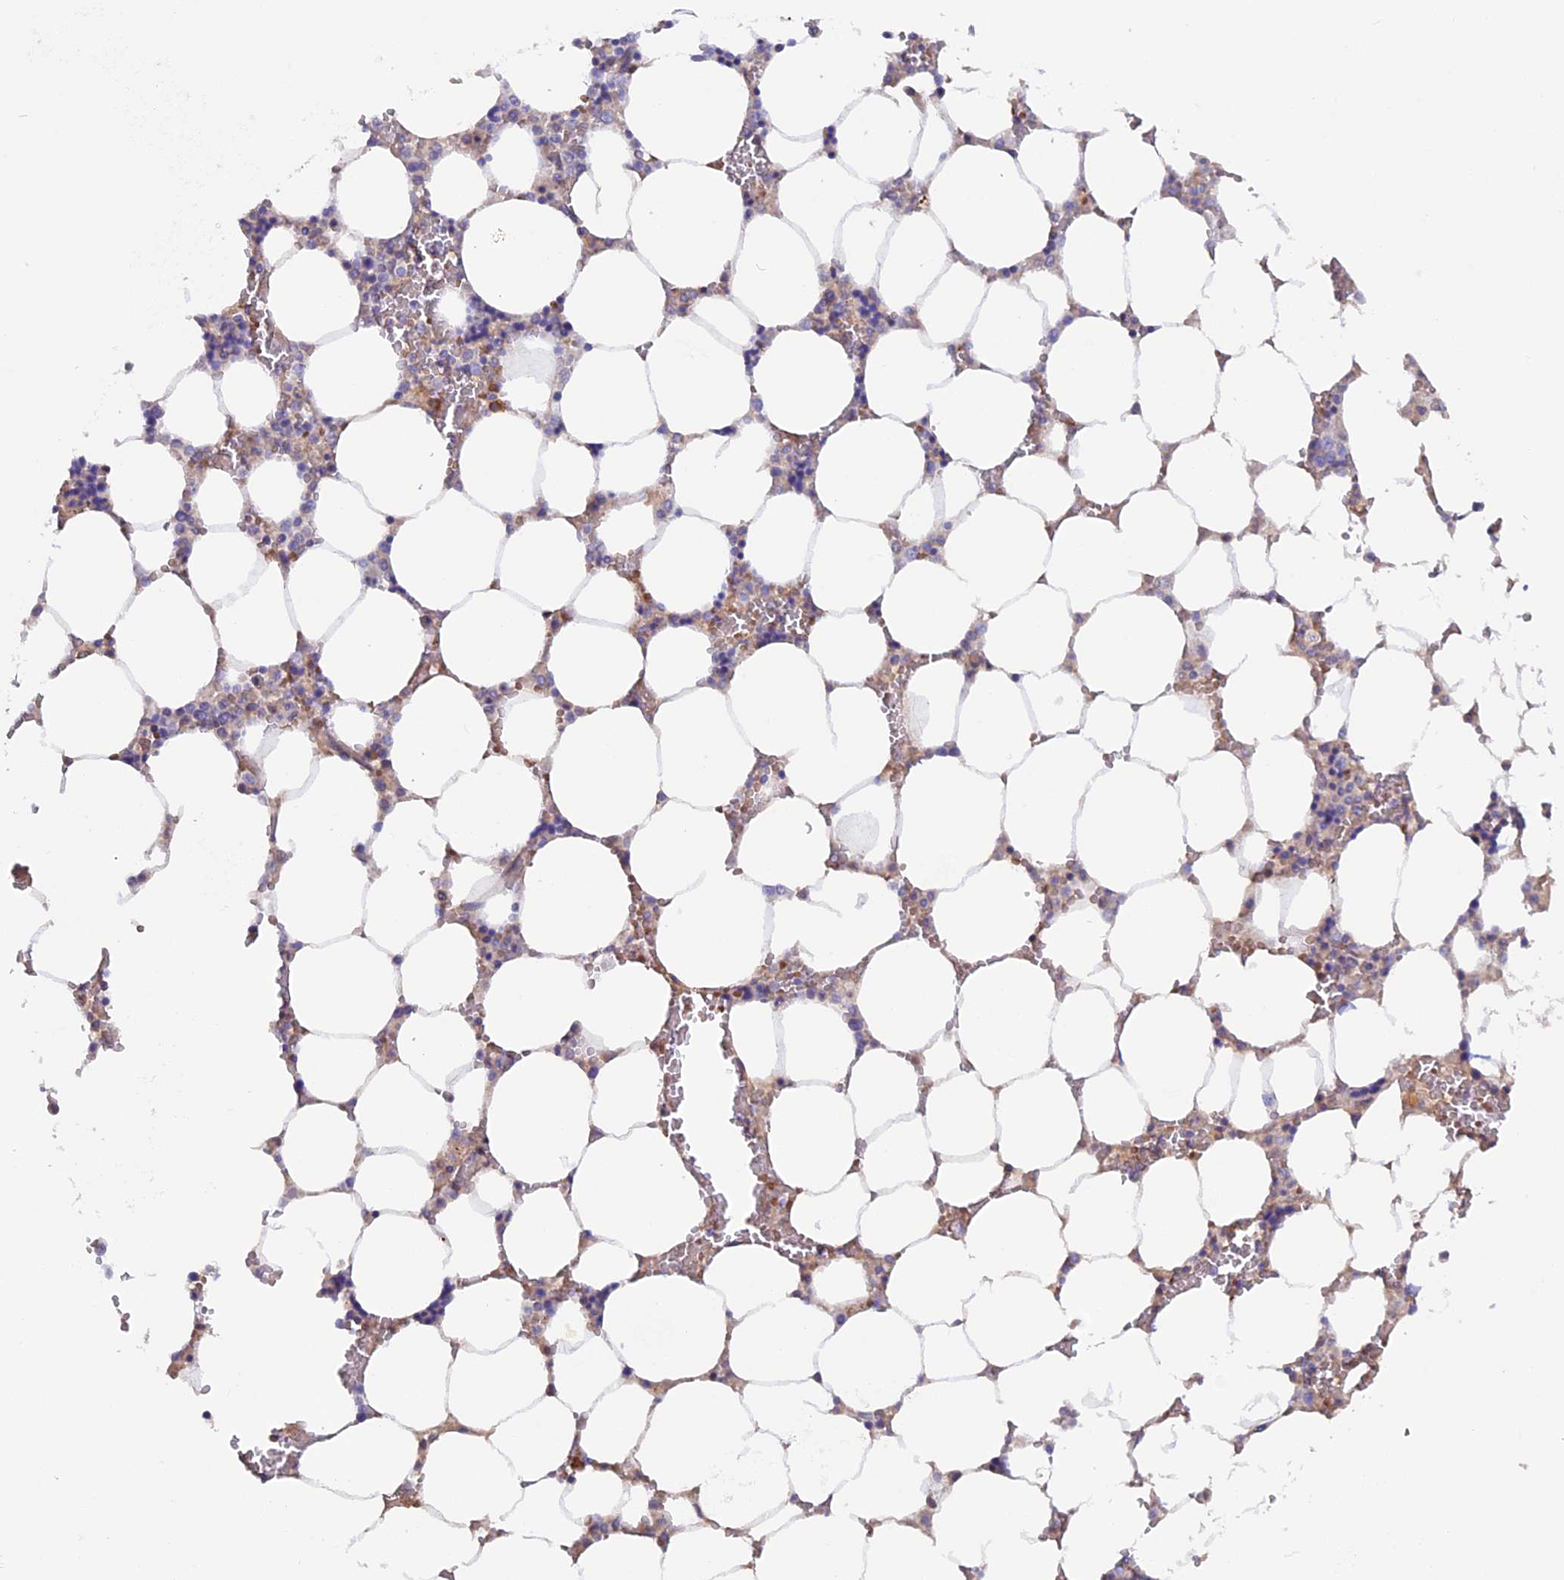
{"staining": {"intensity": "weak", "quantity": "<25%", "location": "cytoplasmic/membranous"}, "tissue": "bone marrow", "cell_type": "Hematopoietic cells", "image_type": "normal", "snomed": [{"axis": "morphology", "description": "Normal tissue, NOS"}, {"axis": "topography", "description": "Bone marrow"}], "caption": "A micrograph of bone marrow stained for a protein shows no brown staining in hematopoietic cells. (DAB IHC, high magnification).", "gene": "DUS3L", "patient": {"sex": "male", "age": 64}}